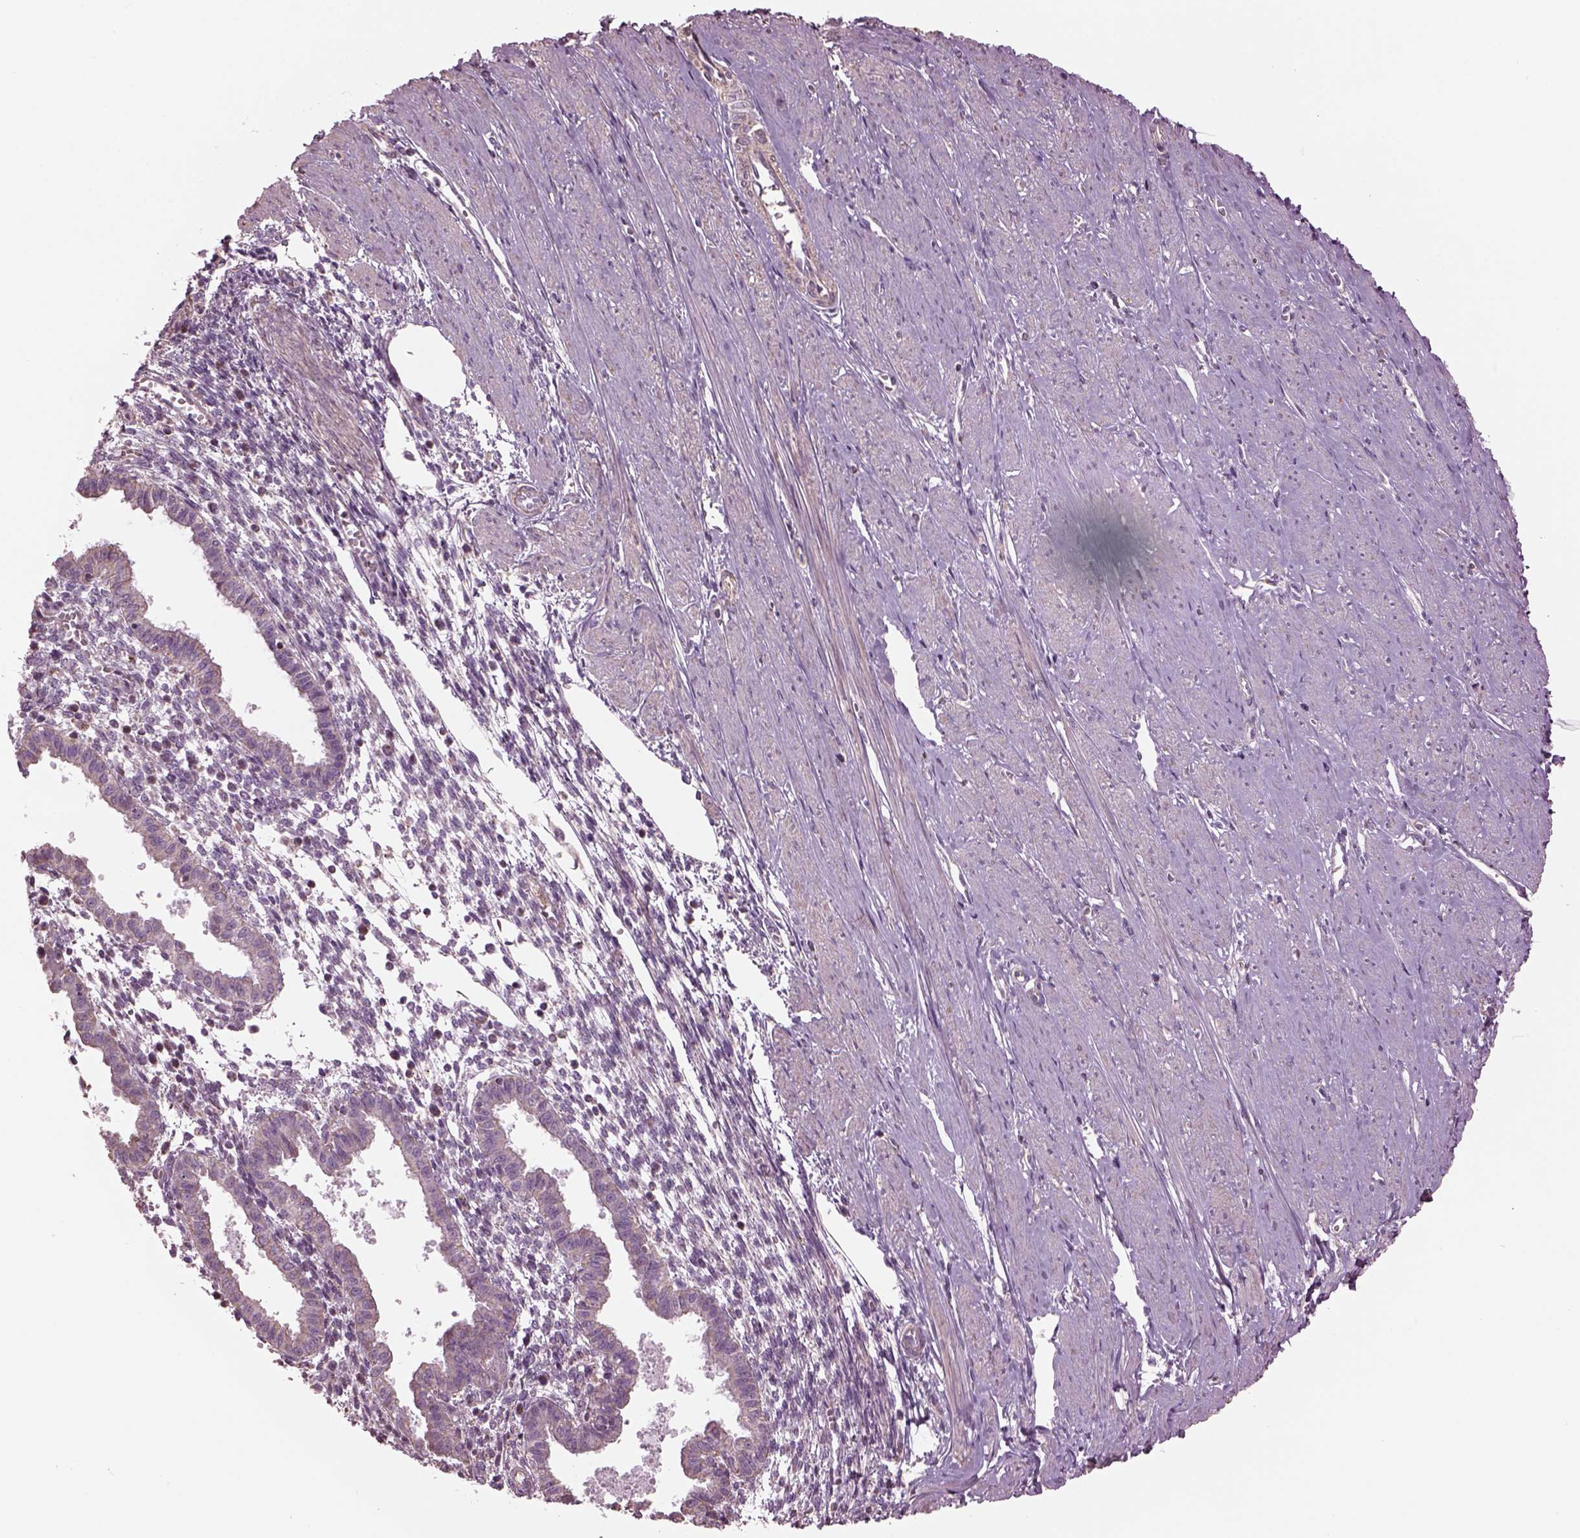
{"staining": {"intensity": "negative", "quantity": "none", "location": "none"}, "tissue": "endometrium", "cell_type": "Cells in endometrial stroma", "image_type": "normal", "snomed": [{"axis": "morphology", "description": "Normal tissue, NOS"}, {"axis": "topography", "description": "Endometrium"}], "caption": "The histopathology image shows no staining of cells in endometrial stroma in benign endometrium. (DAB (3,3'-diaminobenzidine) immunohistochemistry with hematoxylin counter stain).", "gene": "SPATA7", "patient": {"sex": "female", "age": 37}}